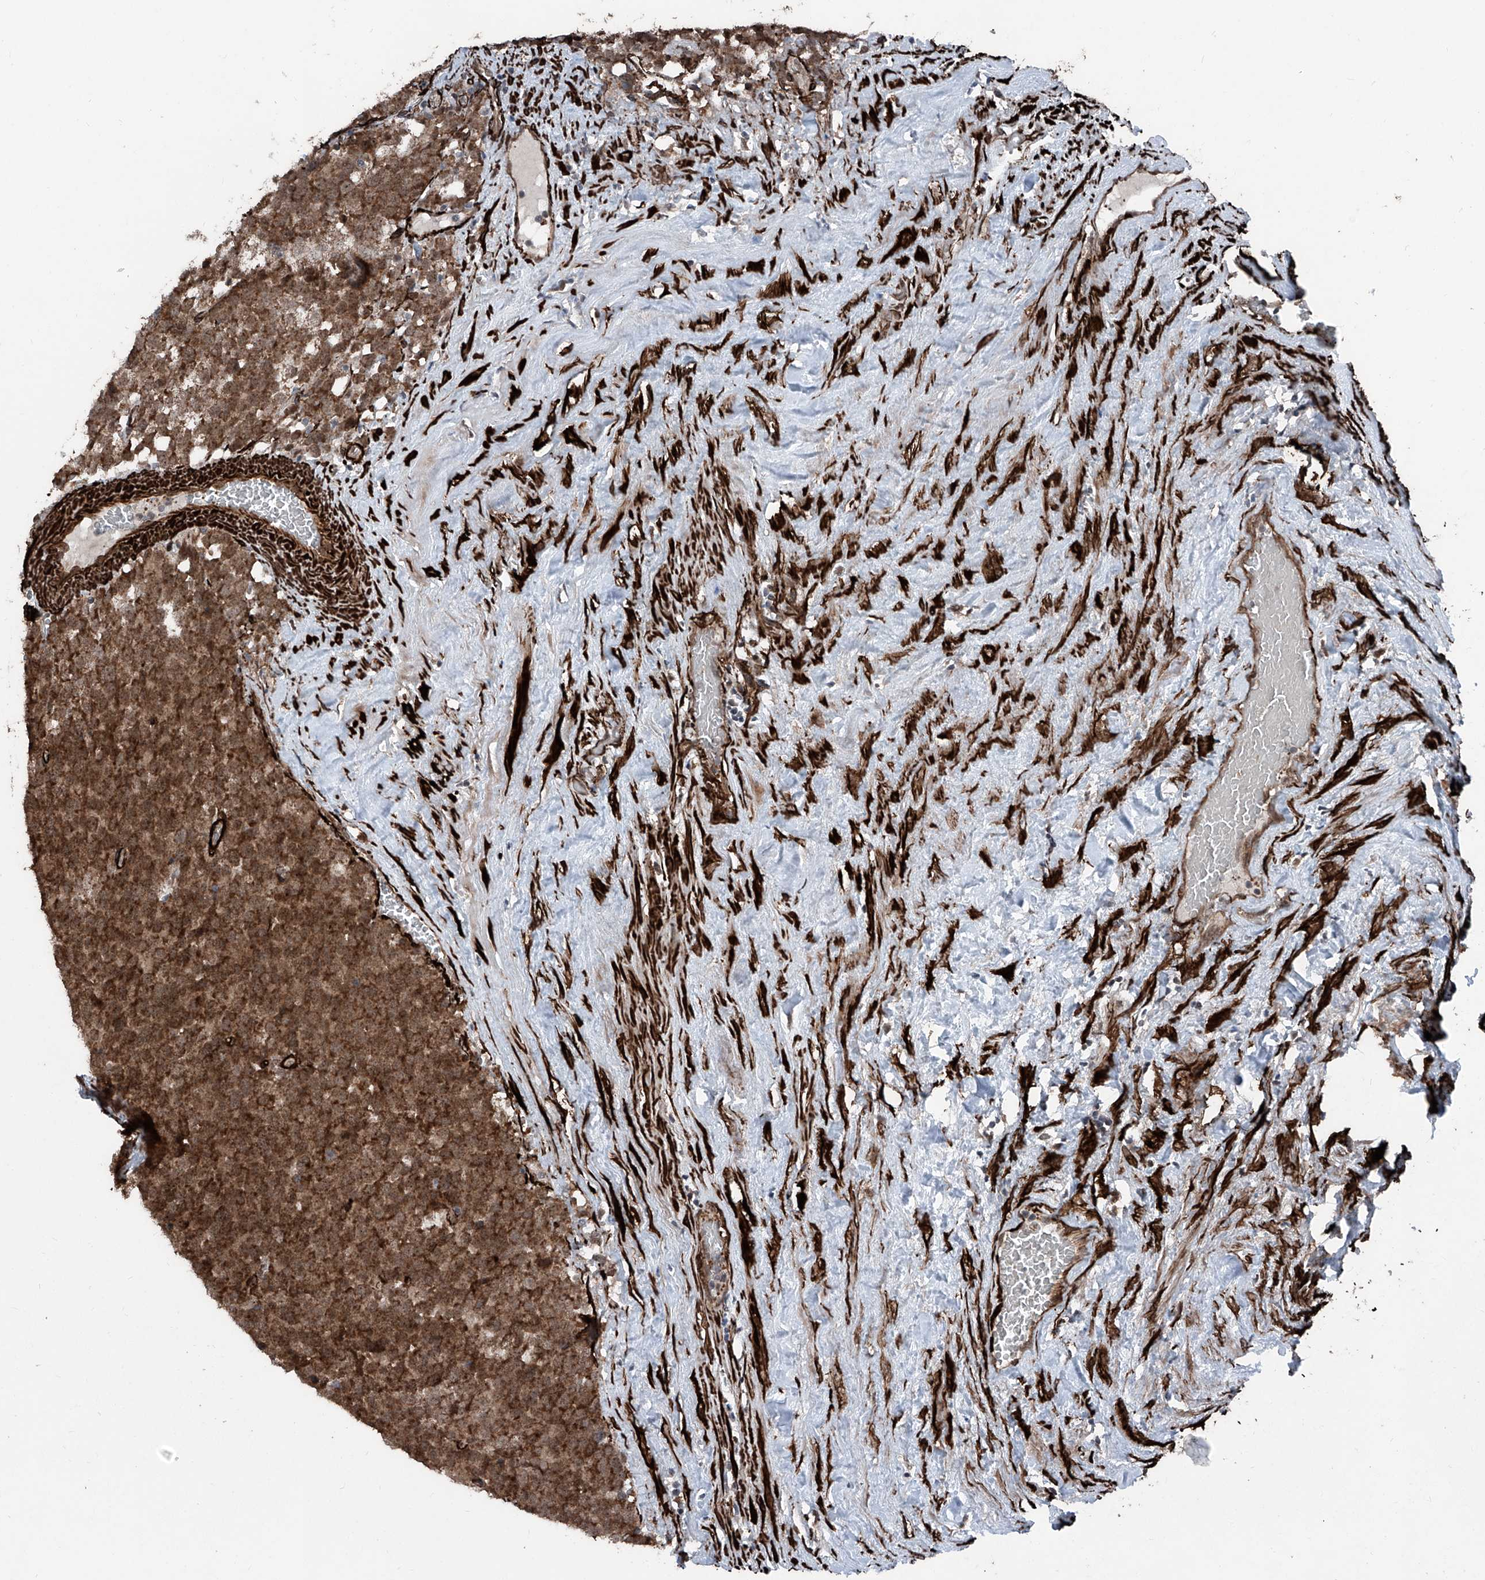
{"staining": {"intensity": "moderate", "quantity": ">75%", "location": "cytoplasmic/membranous,nuclear"}, "tissue": "testis cancer", "cell_type": "Tumor cells", "image_type": "cancer", "snomed": [{"axis": "morphology", "description": "Seminoma, NOS"}, {"axis": "topography", "description": "Testis"}], "caption": "Testis seminoma tissue exhibits moderate cytoplasmic/membranous and nuclear expression in approximately >75% of tumor cells, visualized by immunohistochemistry.", "gene": "COA7", "patient": {"sex": "male", "age": 71}}